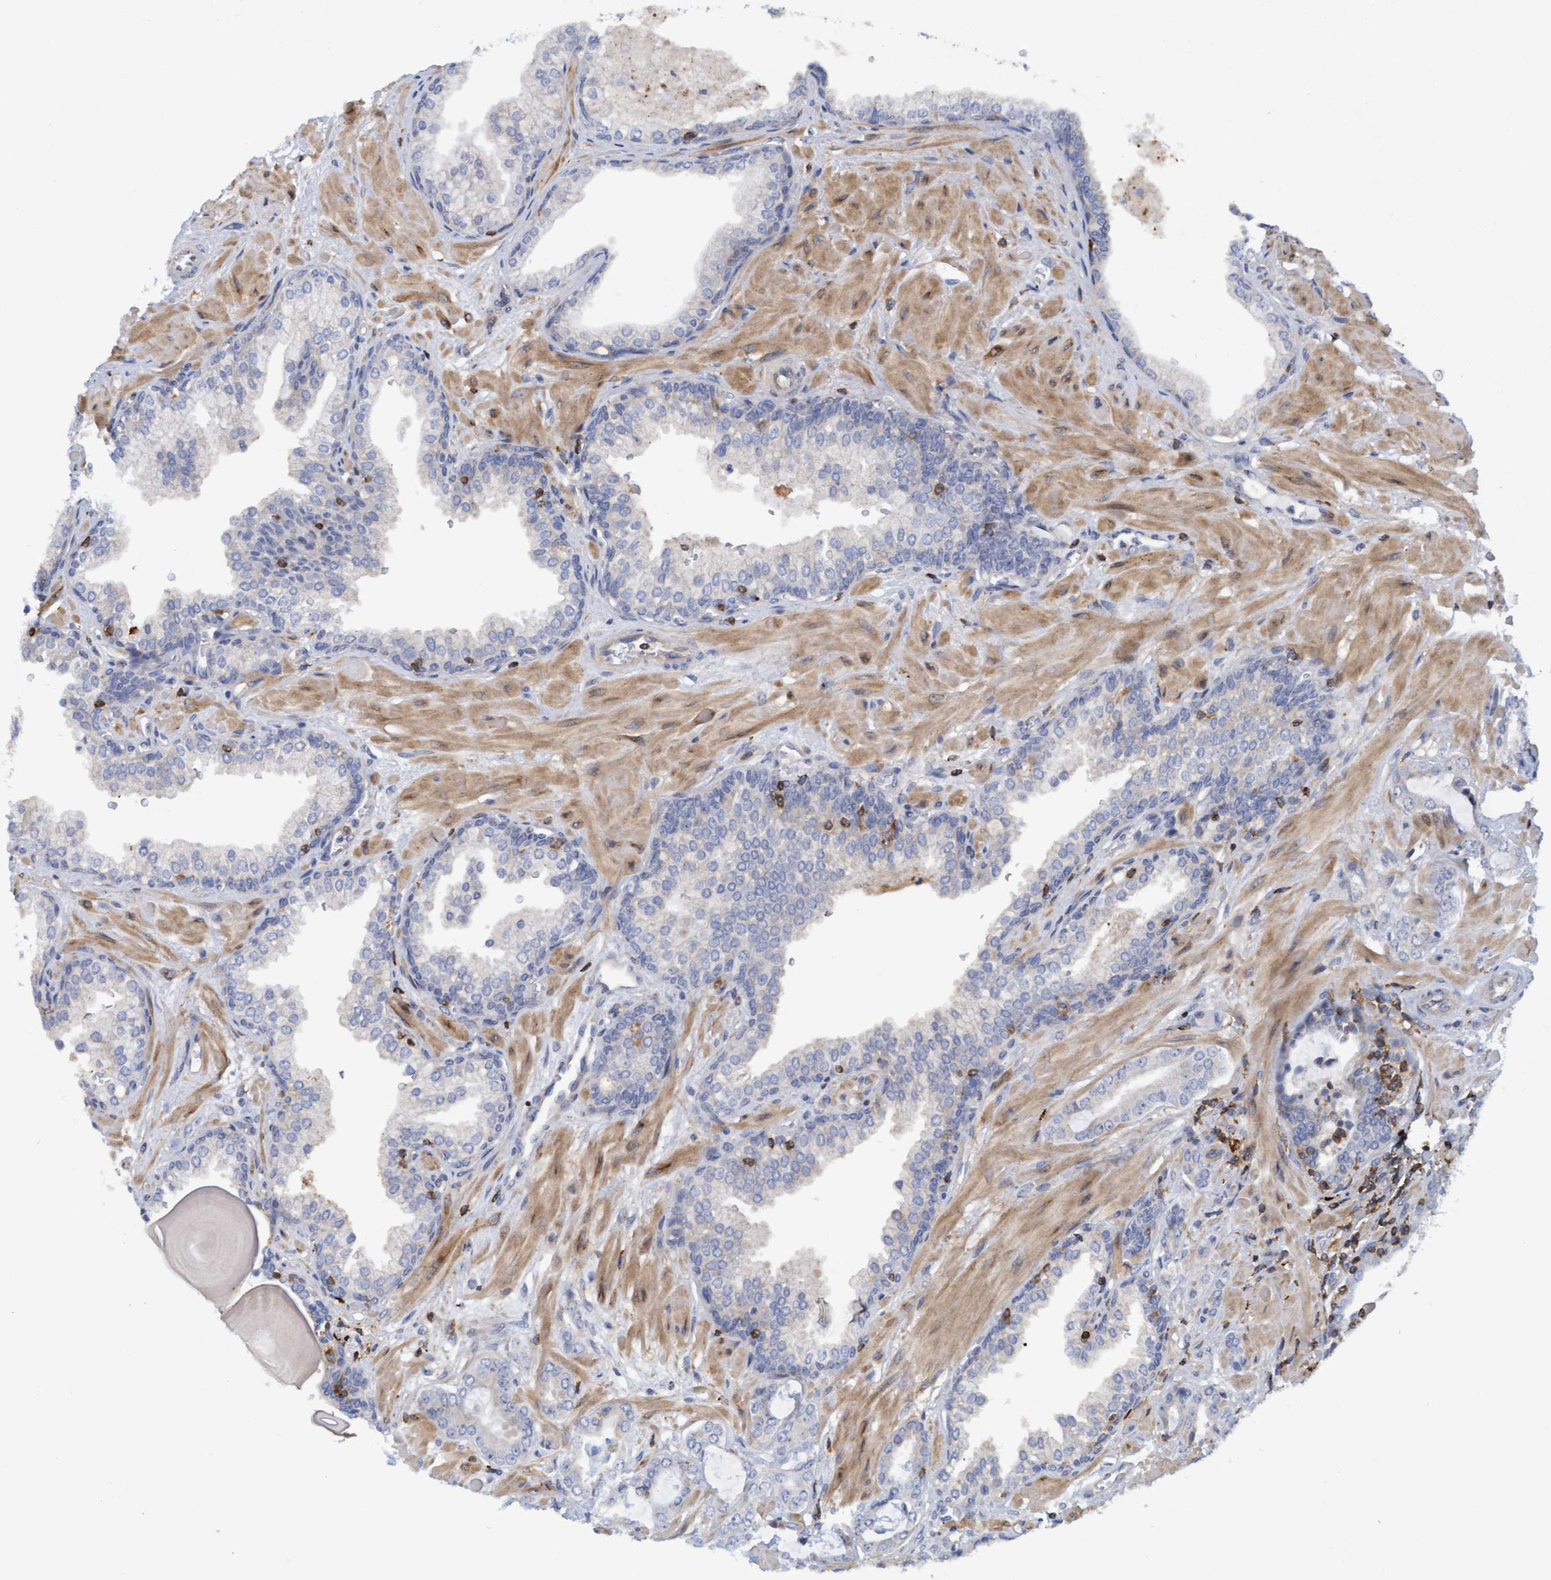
{"staining": {"intensity": "negative", "quantity": "none", "location": "none"}, "tissue": "prostate cancer", "cell_type": "Tumor cells", "image_type": "cancer", "snomed": [{"axis": "morphology", "description": "Adenocarcinoma, Low grade"}, {"axis": "topography", "description": "Prostate"}], "caption": "Immunohistochemistry (IHC) image of human prostate cancer (adenocarcinoma (low-grade)) stained for a protein (brown), which exhibits no positivity in tumor cells.", "gene": "FNBP1", "patient": {"sex": "male", "age": 53}}